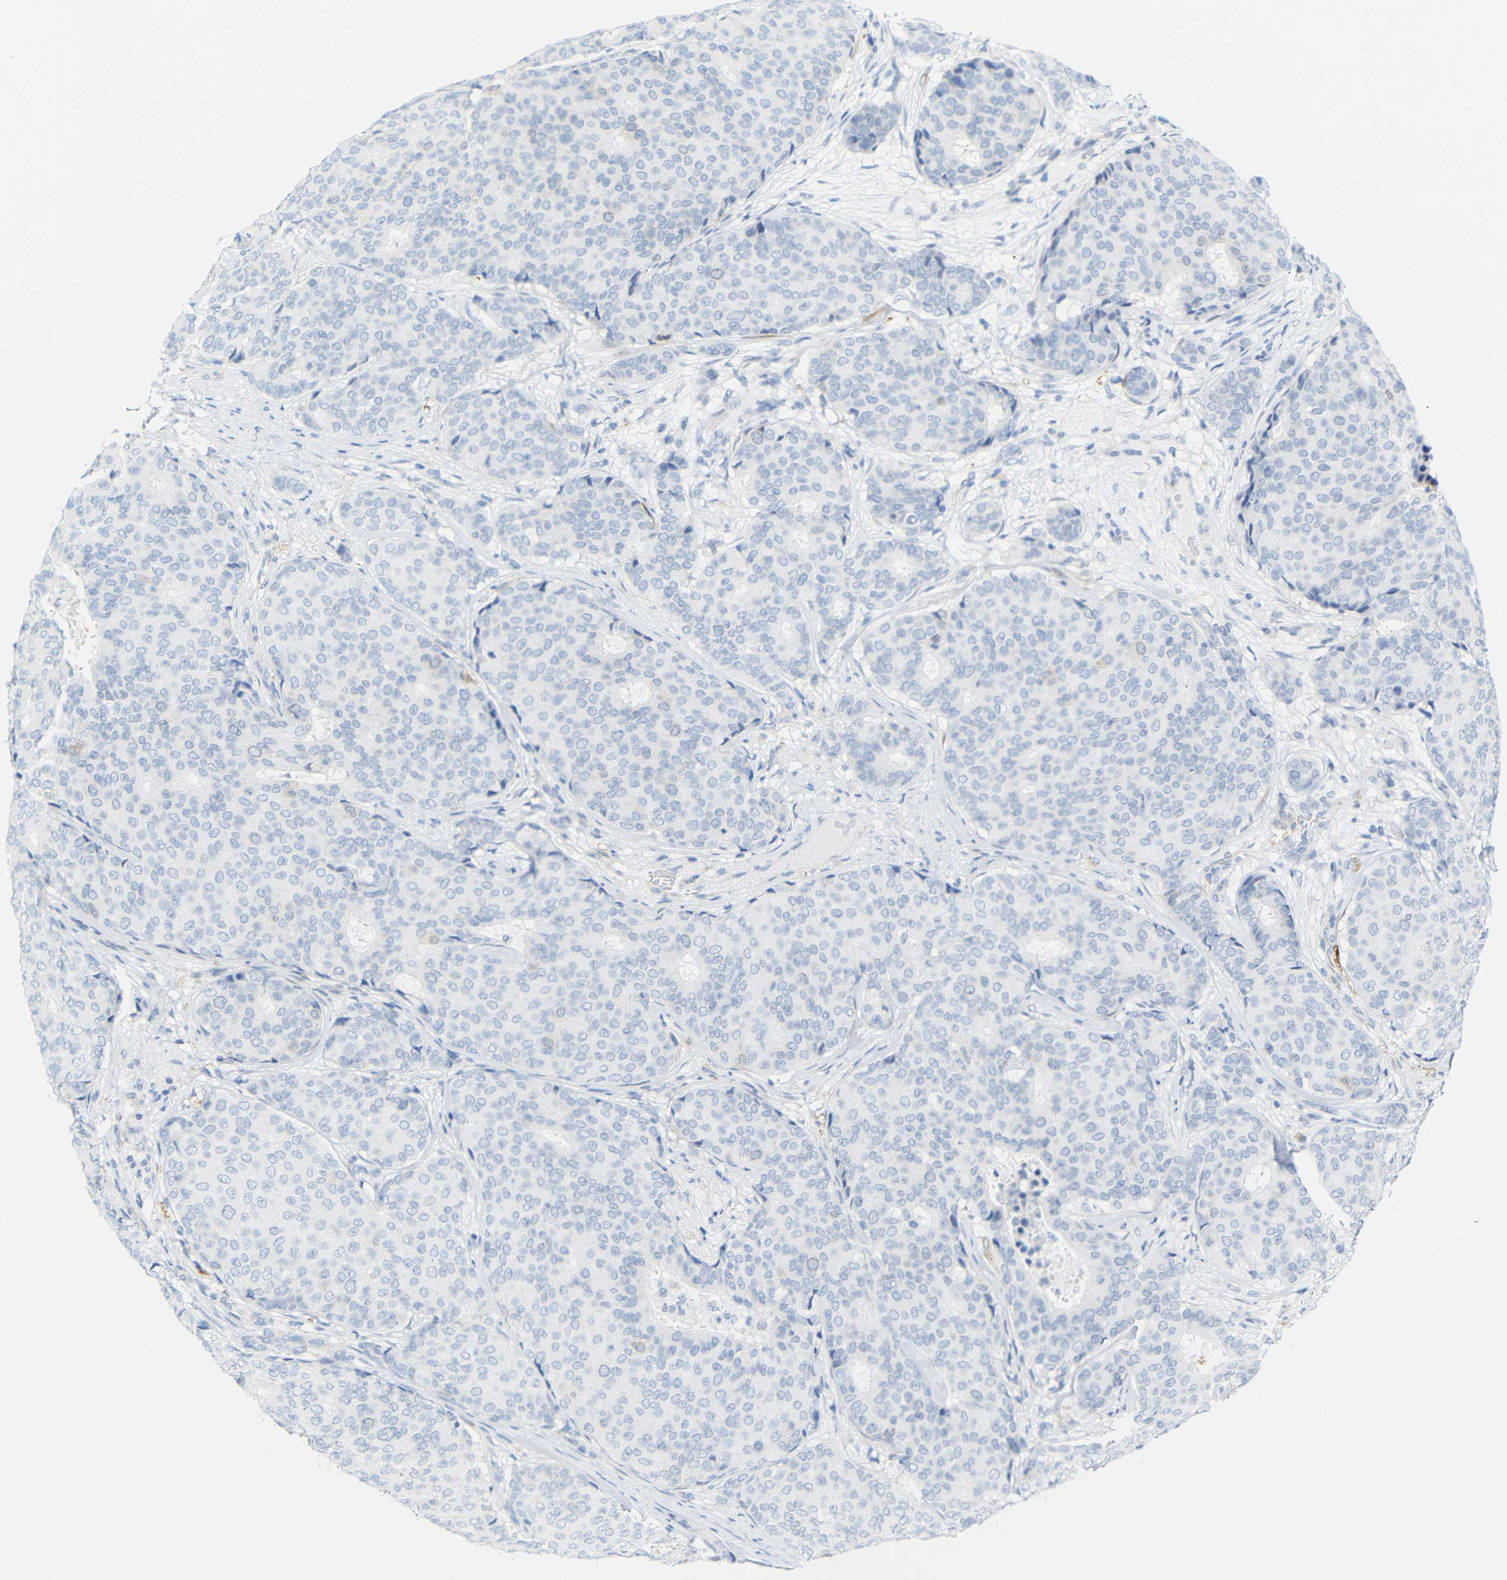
{"staining": {"intensity": "negative", "quantity": "none", "location": "none"}, "tissue": "breast cancer", "cell_type": "Tumor cells", "image_type": "cancer", "snomed": [{"axis": "morphology", "description": "Duct carcinoma"}, {"axis": "topography", "description": "Breast"}], "caption": "DAB (3,3'-diaminobenzidine) immunohistochemical staining of invasive ductal carcinoma (breast) reveals no significant positivity in tumor cells.", "gene": "MT1A", "patient": {"sex": "female", "age": 75}}